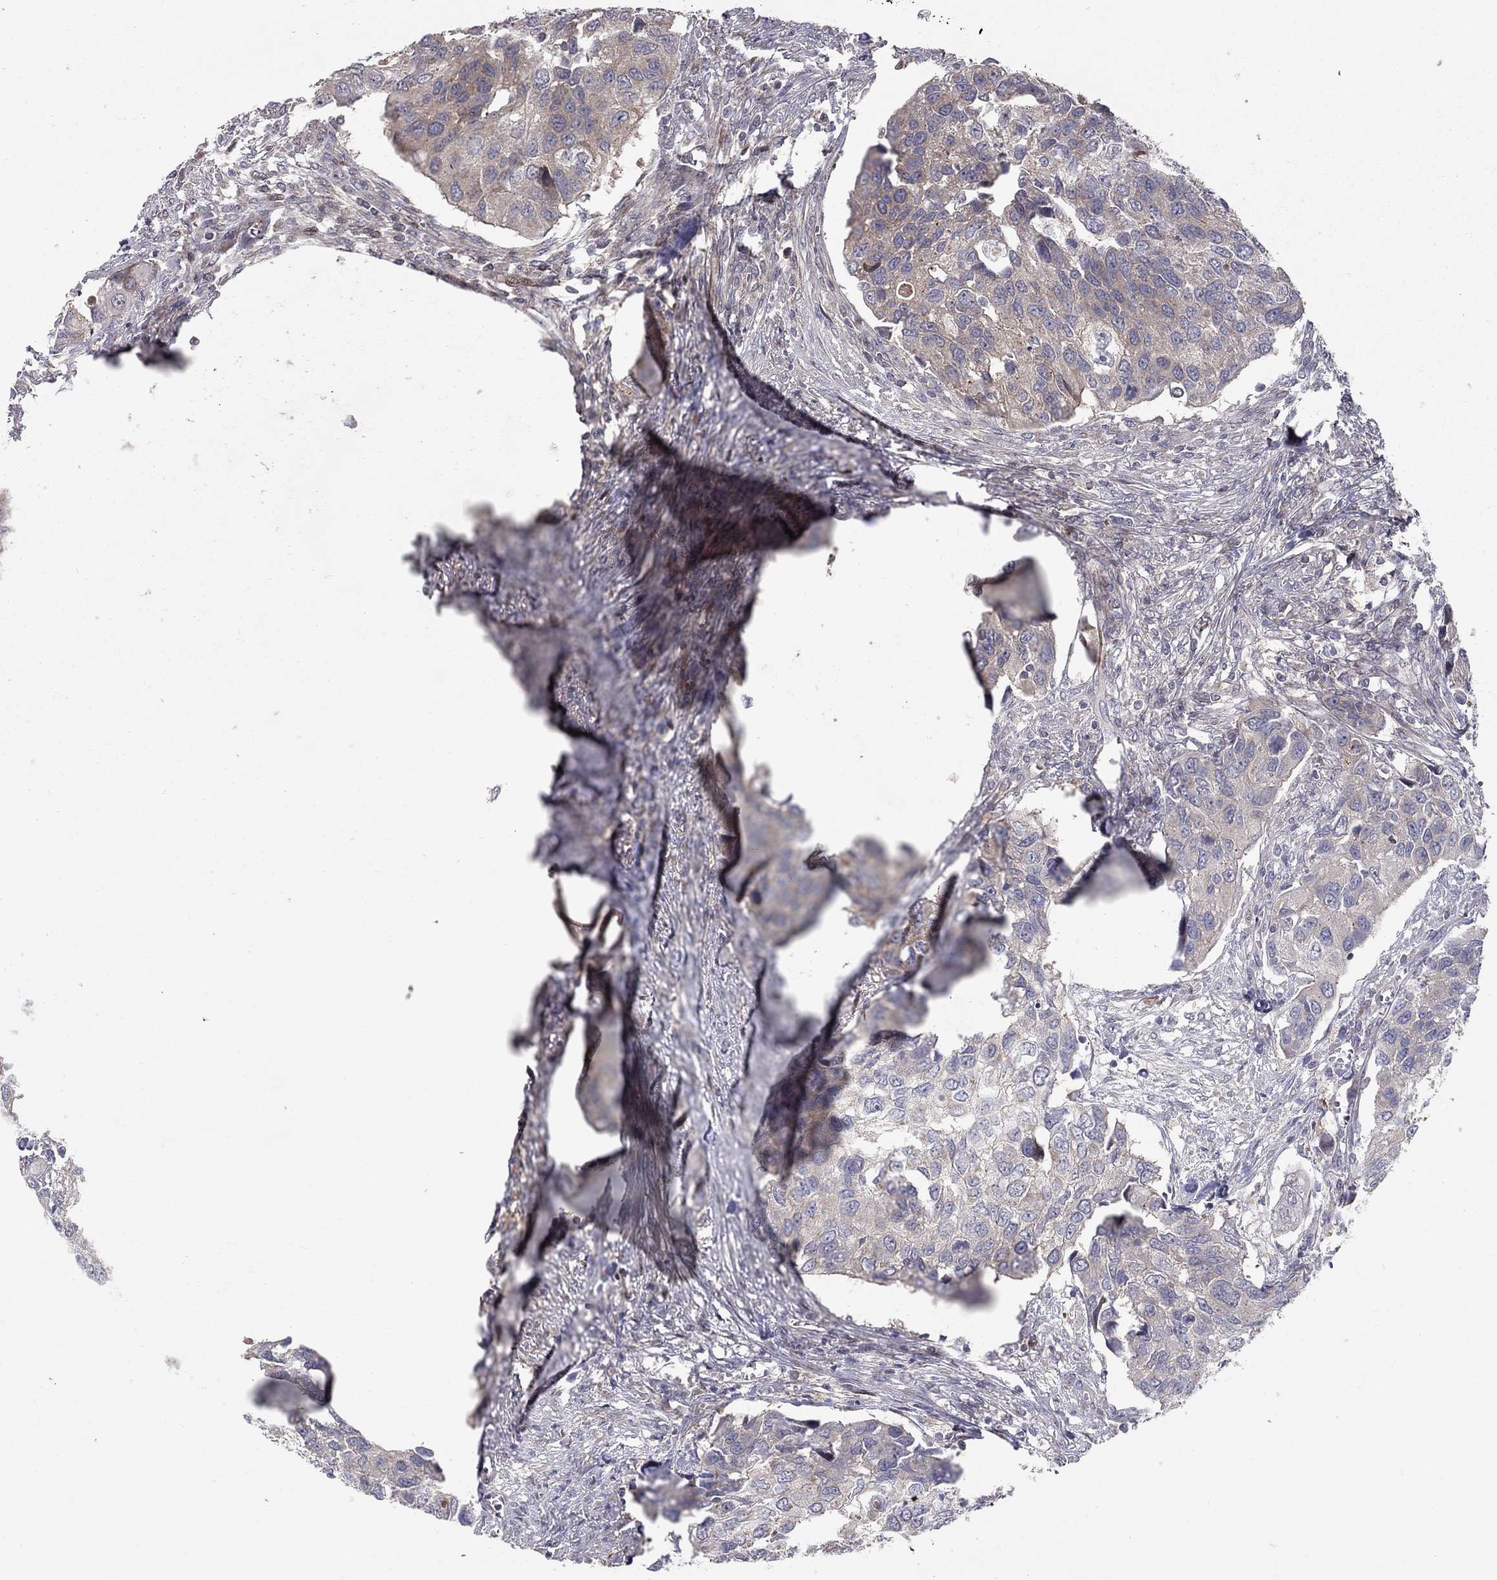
{"staining": {"intensity": "weak", "quantity": ">75%", "location": "cytoplasmic/membranous"}, "tissue": "urothelial cancer", "cell_type": "Tumor cells", "image_type": "cancer", "snomed": [{"axis": "morphology", "description": "Urothelial carcinoma, High grade"}, {"axis": "topography", "description": "Urinary bladder"}], "caption": "Urothelial cancer tissue exhibits weak cytoplasmic/membranous staining in approximately >75% of tumor cells (brown staining indicates protein expression, while blue staining denotes nuclei).", "gene": "DUSP7", "patient": {"sex": "male", "age": 60}}